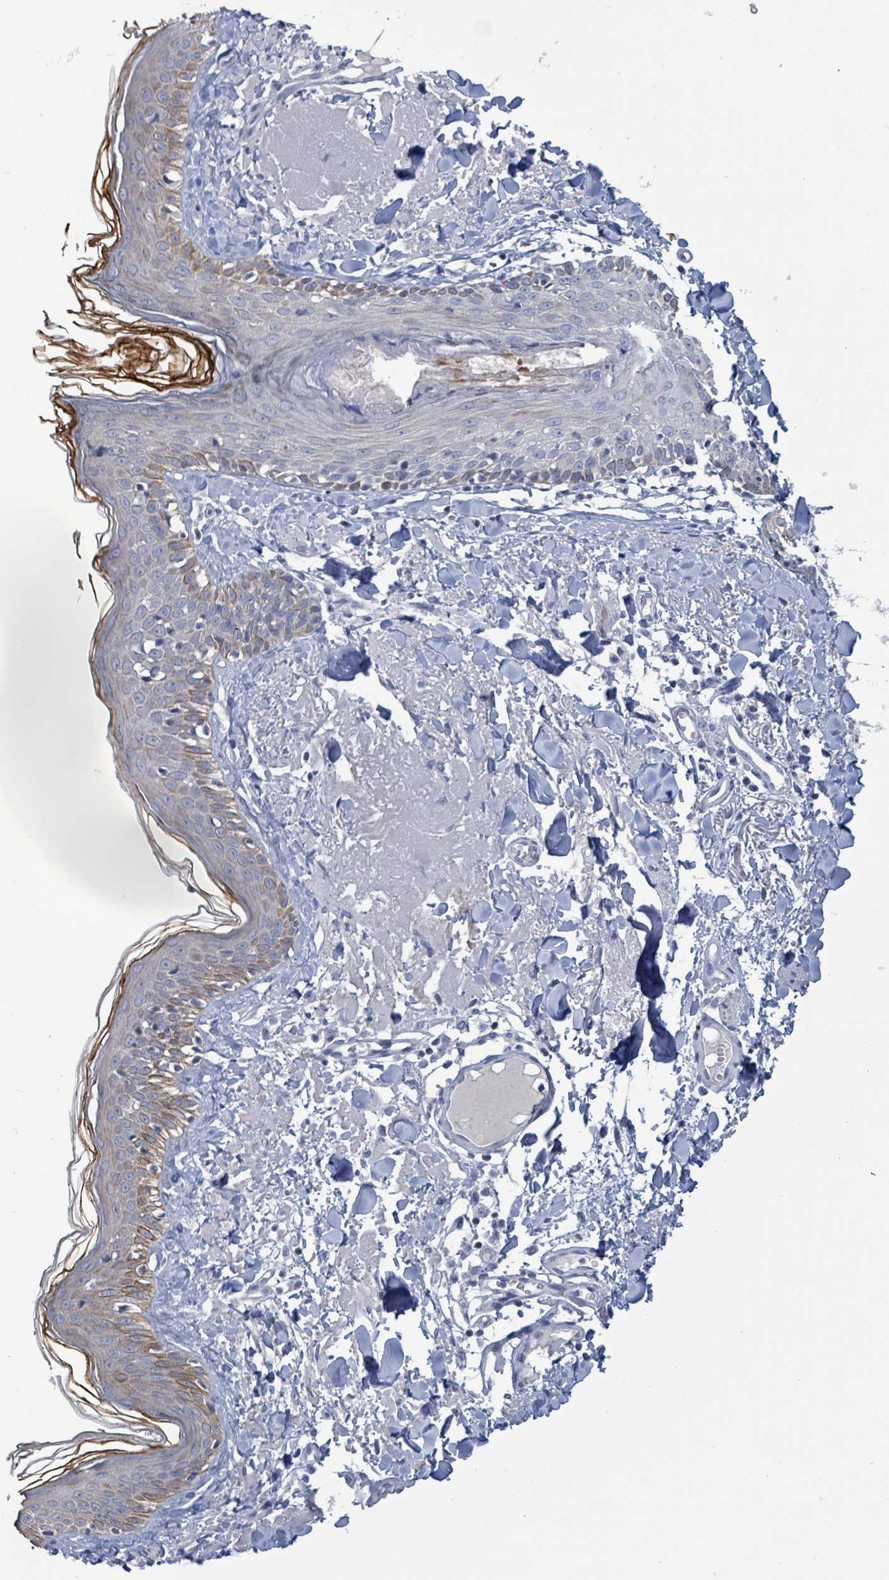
{"staining": {"intensity": "negative", "quantity": "none", "location": "none"}, "tissue": "skin", "cell_type": "Fibroblasts", "image_type": "normal", "snomed": [{"axis": "morphology", "description": "Normal tissue, NOS"}, {"axis": "morphology", "description": "Malignant melanoma, NOS"}, {"axis": "topography", "description": "Skin"}], "caption": "Histopathology image shows no significant protein expression in fibroblasts of unremarkable skin. The staining was performed using DAB (3,3'-diaminobenzidine) to visualize the protein expression in brown, while the nuclei were stained in blue with hematoxylin (Magnification: 20x).", "gene": "NTN3", "patient": {"sex": "male", "age": 80}}